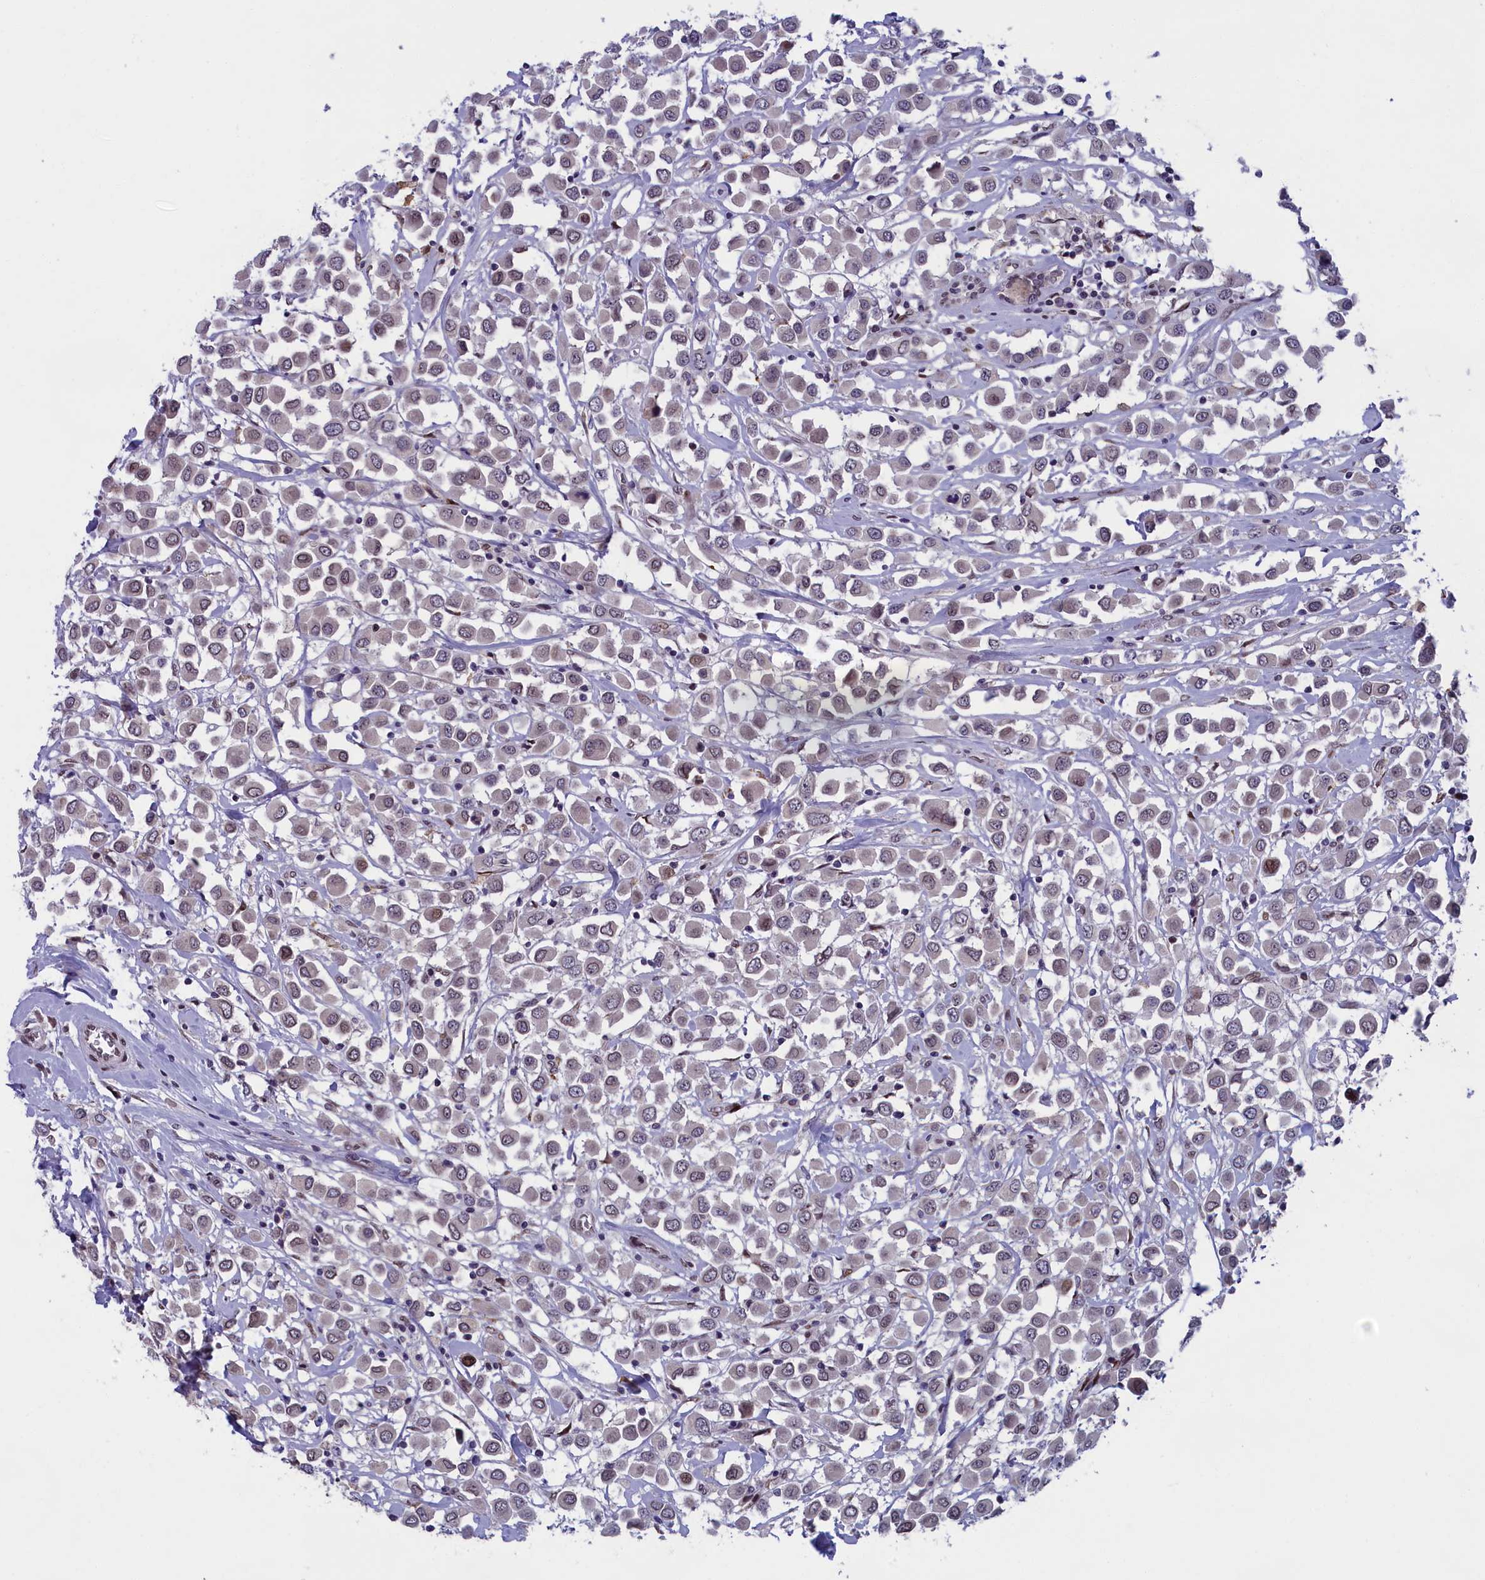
{"staining": {"intensity": "weak", "quantity": "<25%", "location": "cytoplasmic/membranous,nuclear"}, "tissue": "breast cancer", "cell_type": "Tumor cells", "image_type": "cancer", "snomed": [{"axis": "morphology", "description": "Duct carcinoma"}, {"axis": "topography", "description": "Breast"}], "caption": "Breast cancer was stained to show a protein in brown. There is no significant expression in tumor cells.", "gene": "GPSM1", "patient": {"sex": "female", "age": 61}}